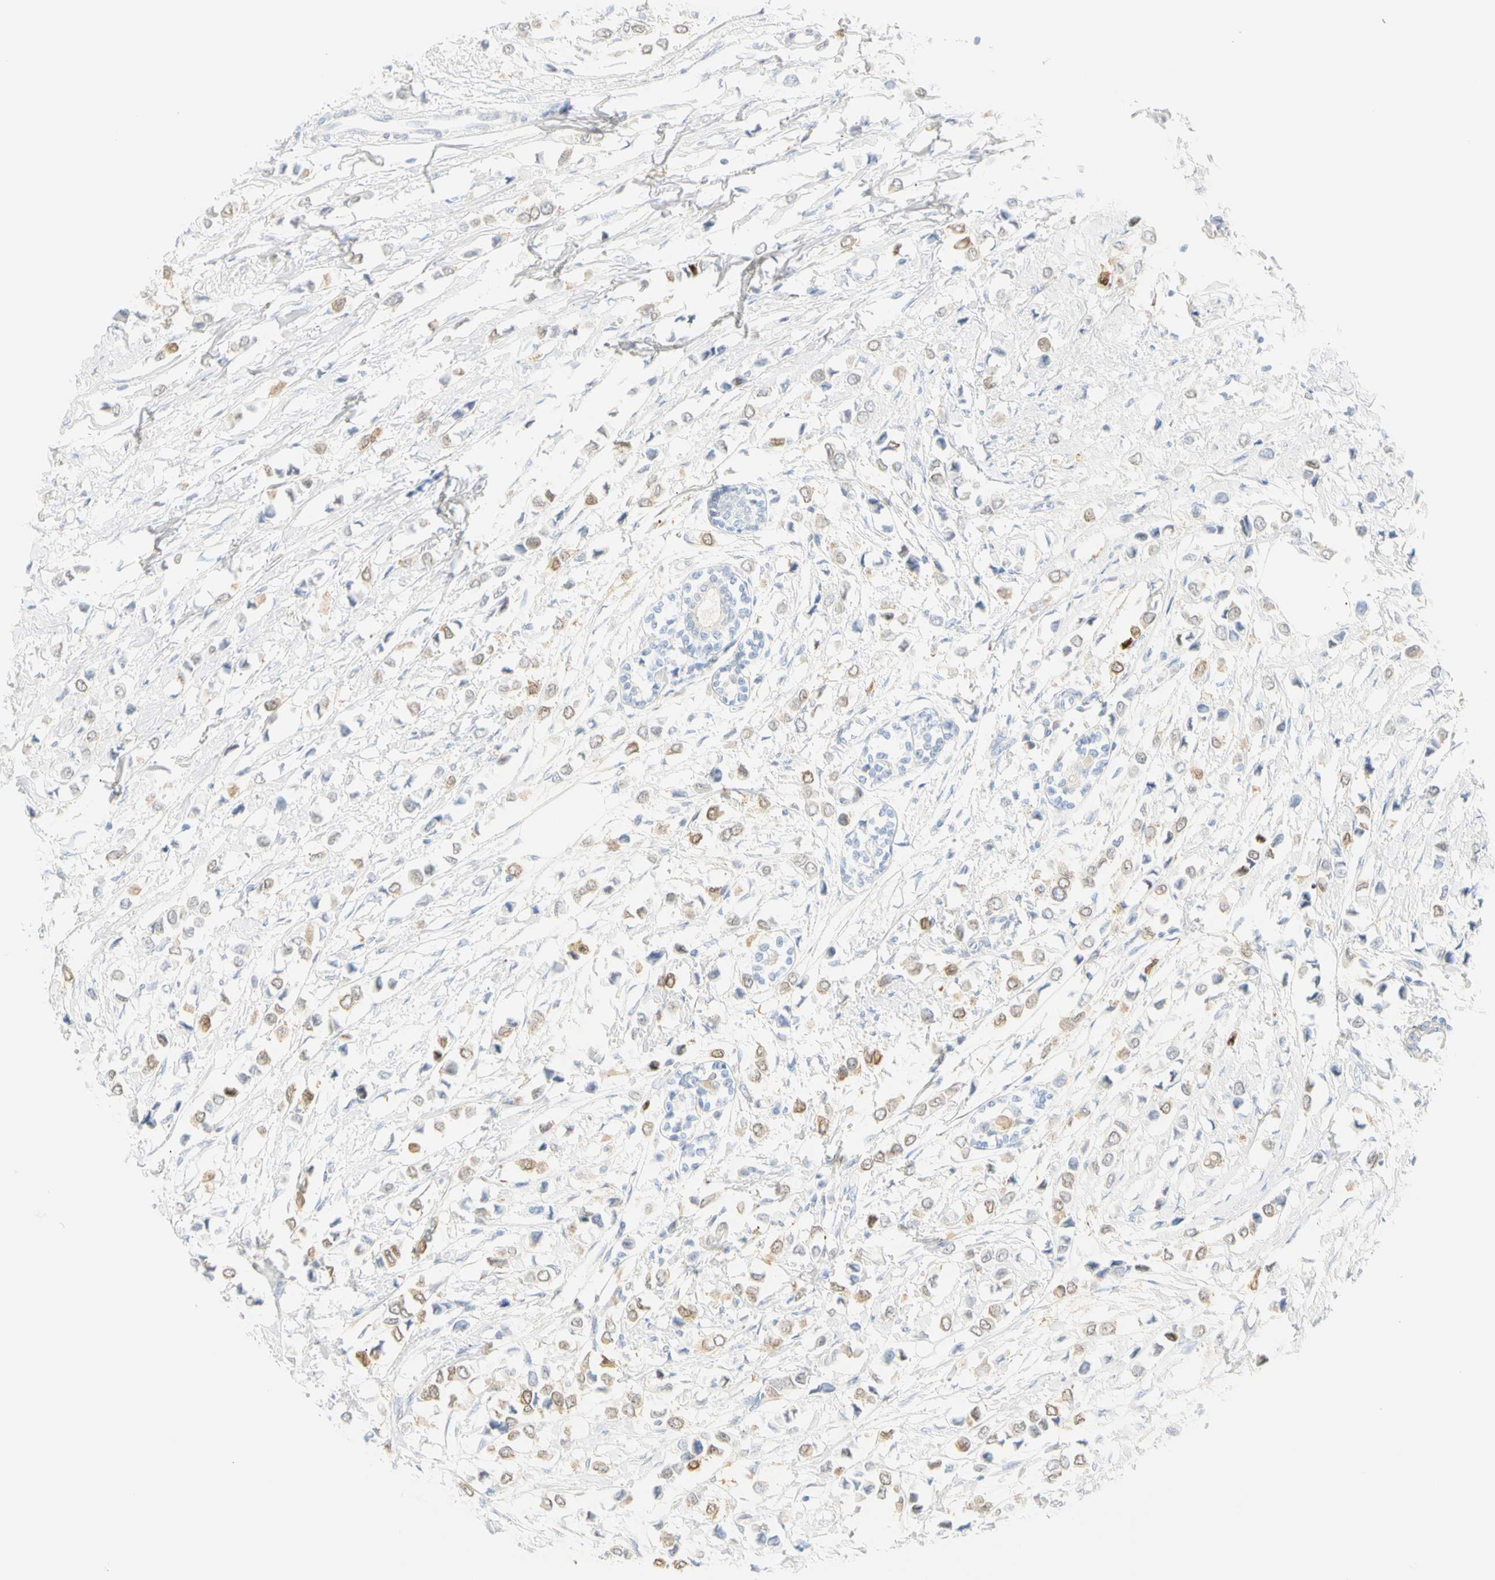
{"staining": {"intensity": "weak", "quantity": "<25%", "location": "cytoplasmic/membranous"}, "tissue": "breast cancer", "cell_type": "Tumor cells", "image_type": "cancer", "snomed": [{"axis": "morphology", "description": "Lobular carcinoma"}, {"axis": "topography", "description": "Breast"}], "caption": "DAB immunohistochemical staining of breast cancer shows no significant staining in tumor cells. (Brightfield microscopy of DAB (3,3'-diaminobenzidine) immunohistochemistry (IHC) at high magnification).", "gene": "SELENBP1", "patient": {"sex": "female", "age": 51}}